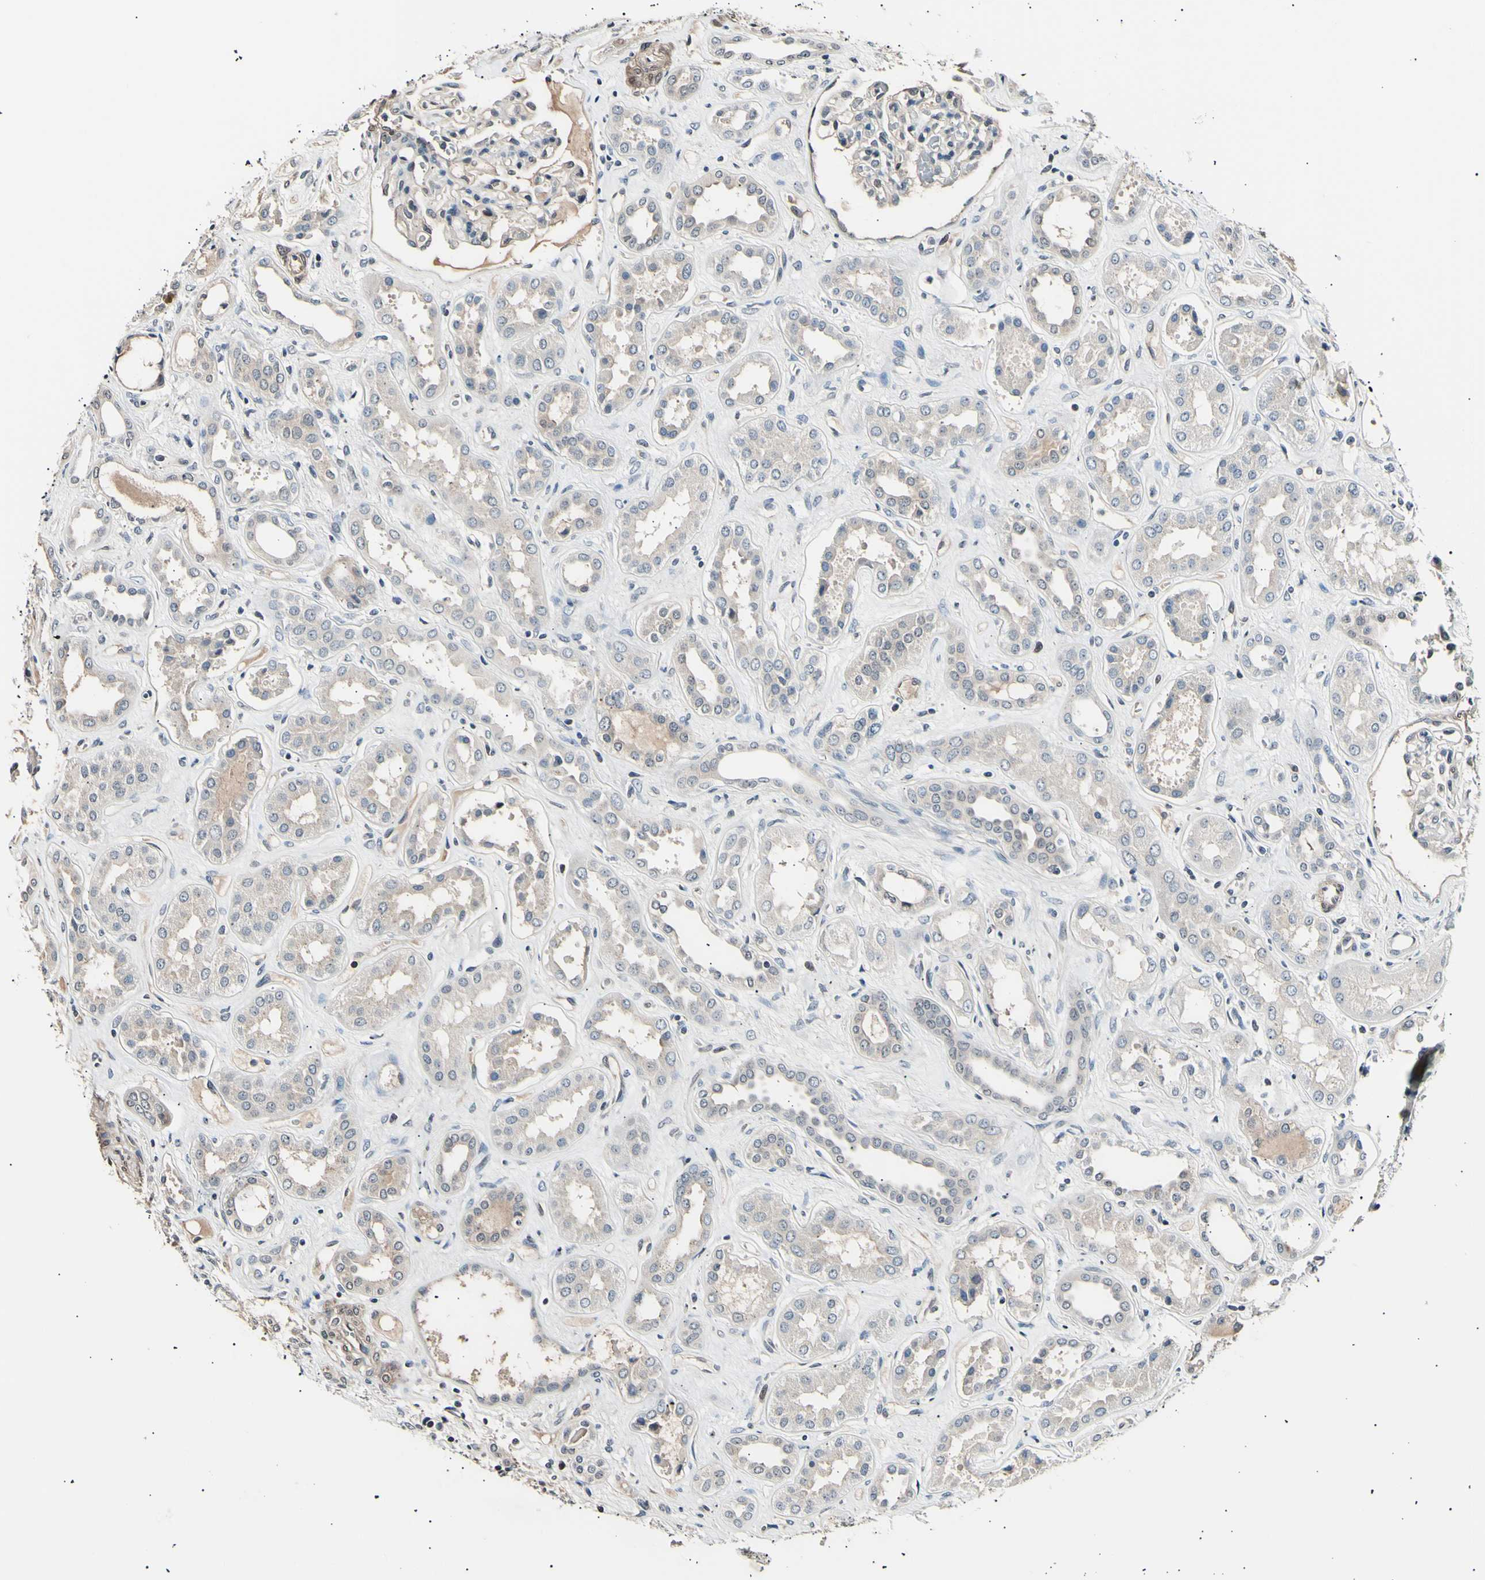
{"staining": {"intensity": "negative", "quantity": "none", "location": "none"}, "tissue": "kidney", "cell_type": "Cells in glomeruli", "image_type": "normal", "snomed": [{"axis": "morphology", "description": "Normal tissue, NOS"}, {"axis": "topography", "description": "Kidney"}], "caption": "This is an IHC photomicrograph of benign human kidney. There is no positivity in cells in glomeruli.", "gene": "AK1", "patient": {"sex": "male", "age": 59}}